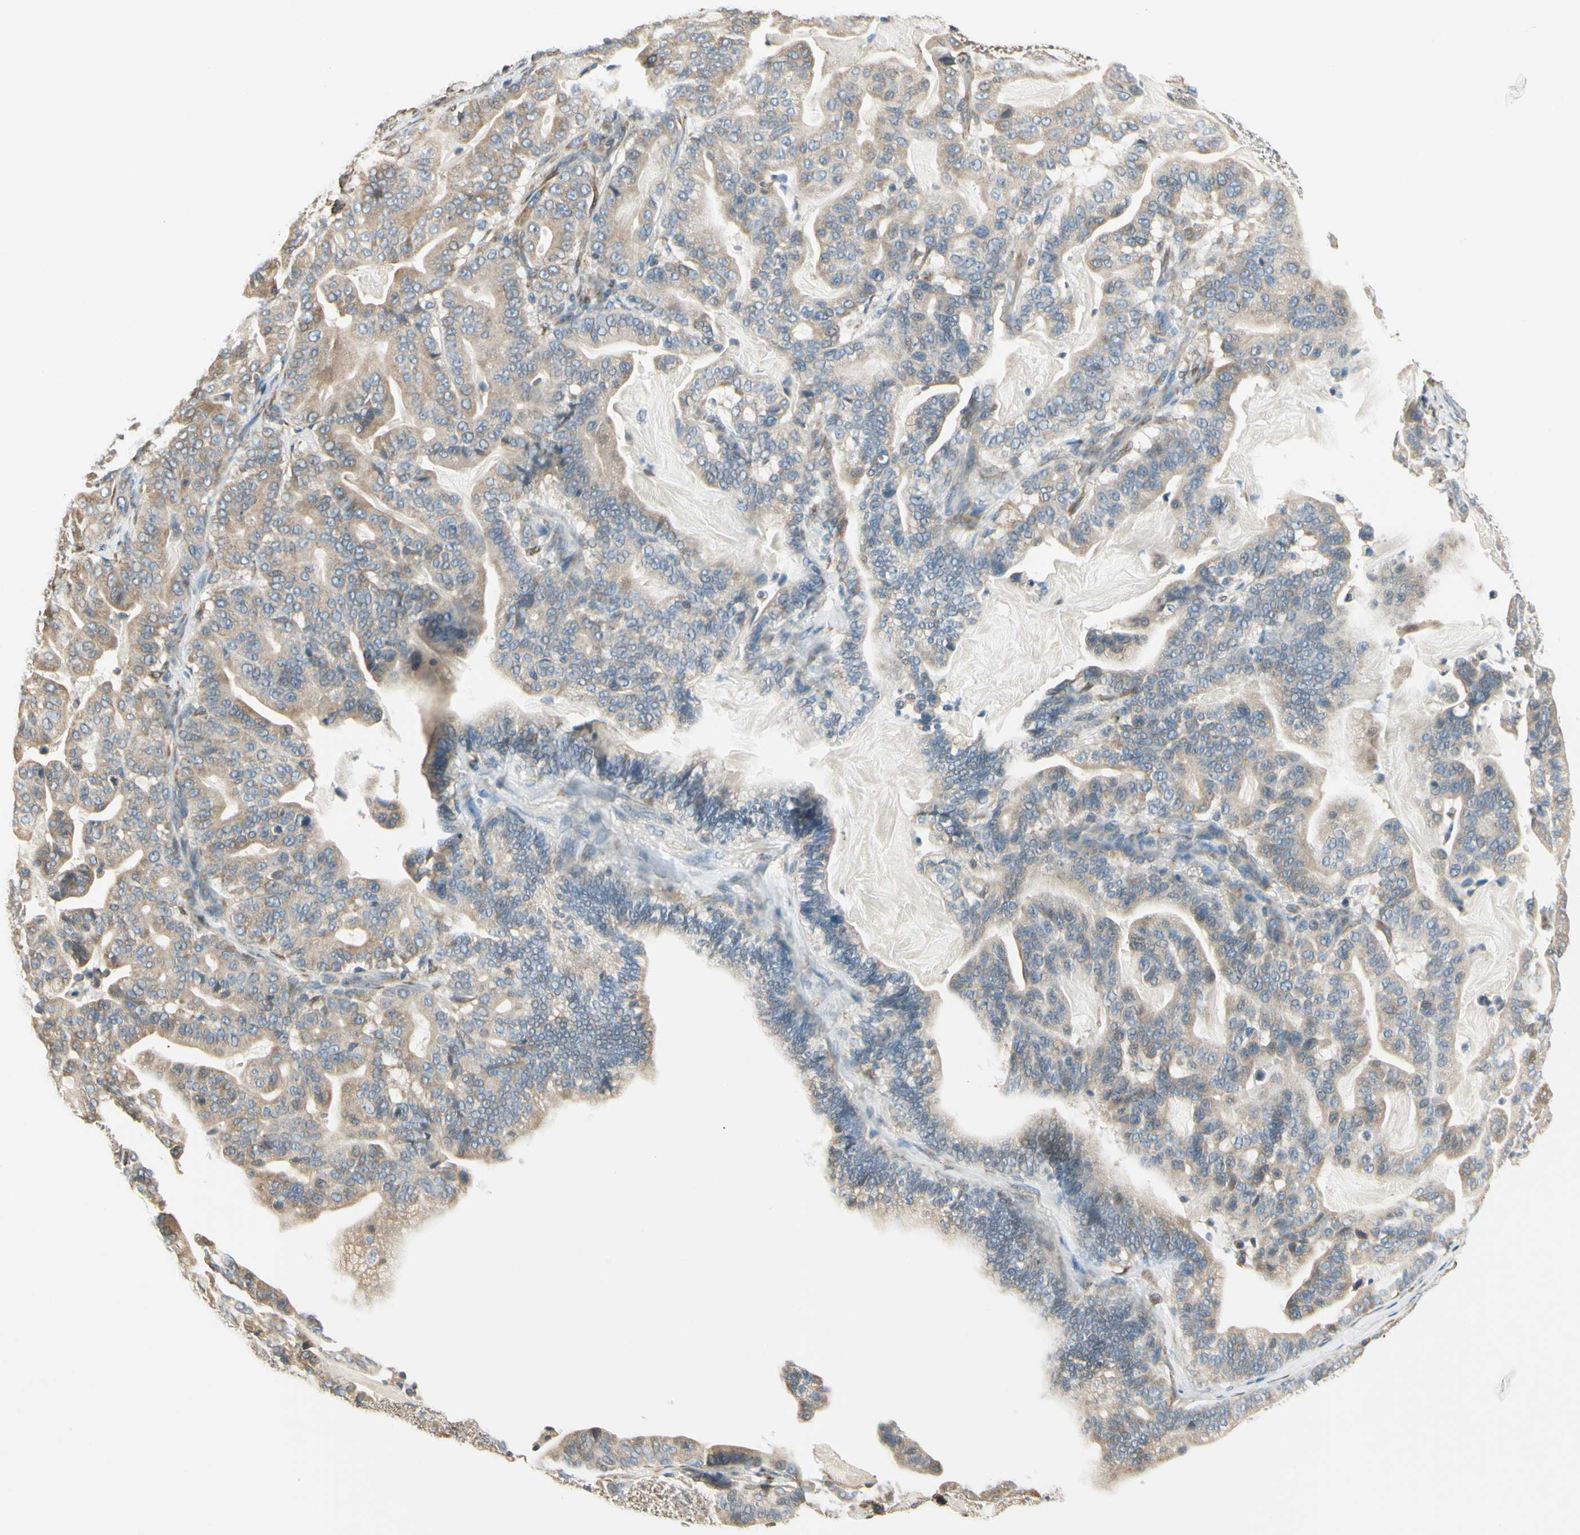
{"staining": {"intensity": "weak", "quantity": "25%-75%", "location": "cytoplasmic/membranous"}, "tissue": "pancreatic cancer", "cell_type": "Tumor cells", "image_type": "cancer", "snomed": [{"axis": "morphology", "description": "Adenocarcinoma, NOS"}, {"axis": "topography", "description": "Pancreas"}], "caption": "Protein expression by immunohistochemistry (IHC) demonstrates weak cytoplasmic/membranous positivity in about 25%-75% of tumor cells in pancreatic cancer (adenocarcinoma).", "gene": "IGDCC4", "patient": {"sex": "male", "age": 63}}